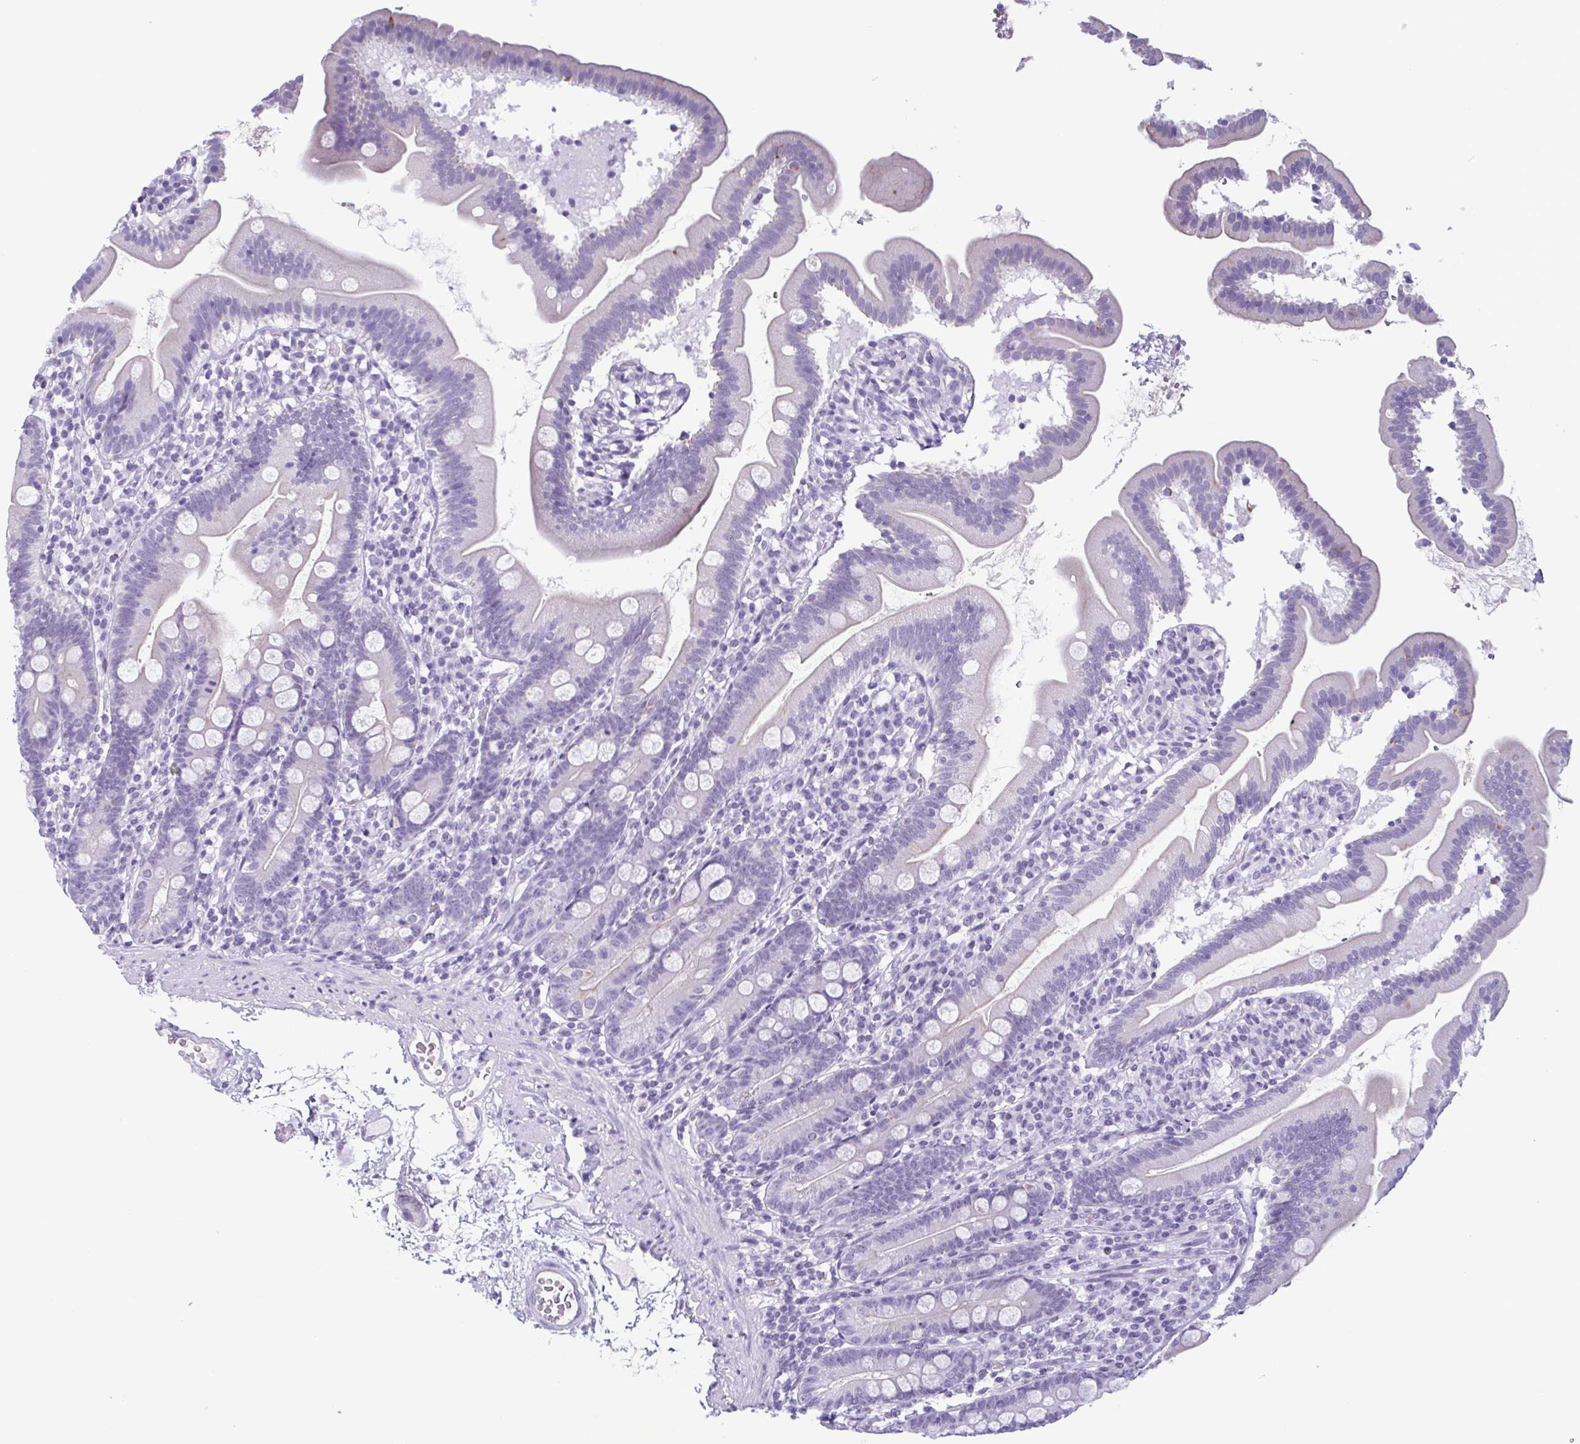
{"staining": {"intensity": "negative", "quantity": "none", "location": "none"}, "tissue": "duodenum", "cell_type": "Glandular cells", "image_type": "normal", "snomed": [{"axis": "morphology", "description": "Normal tissue, NOS"}, {"axis": "topography", "description": "Duodenum"}], "caption": "IHC of normal human duodenum exhibits no staining in glandular cells.", "gene": "KRT10", "patient": {"sex": "female", "age": 67}}